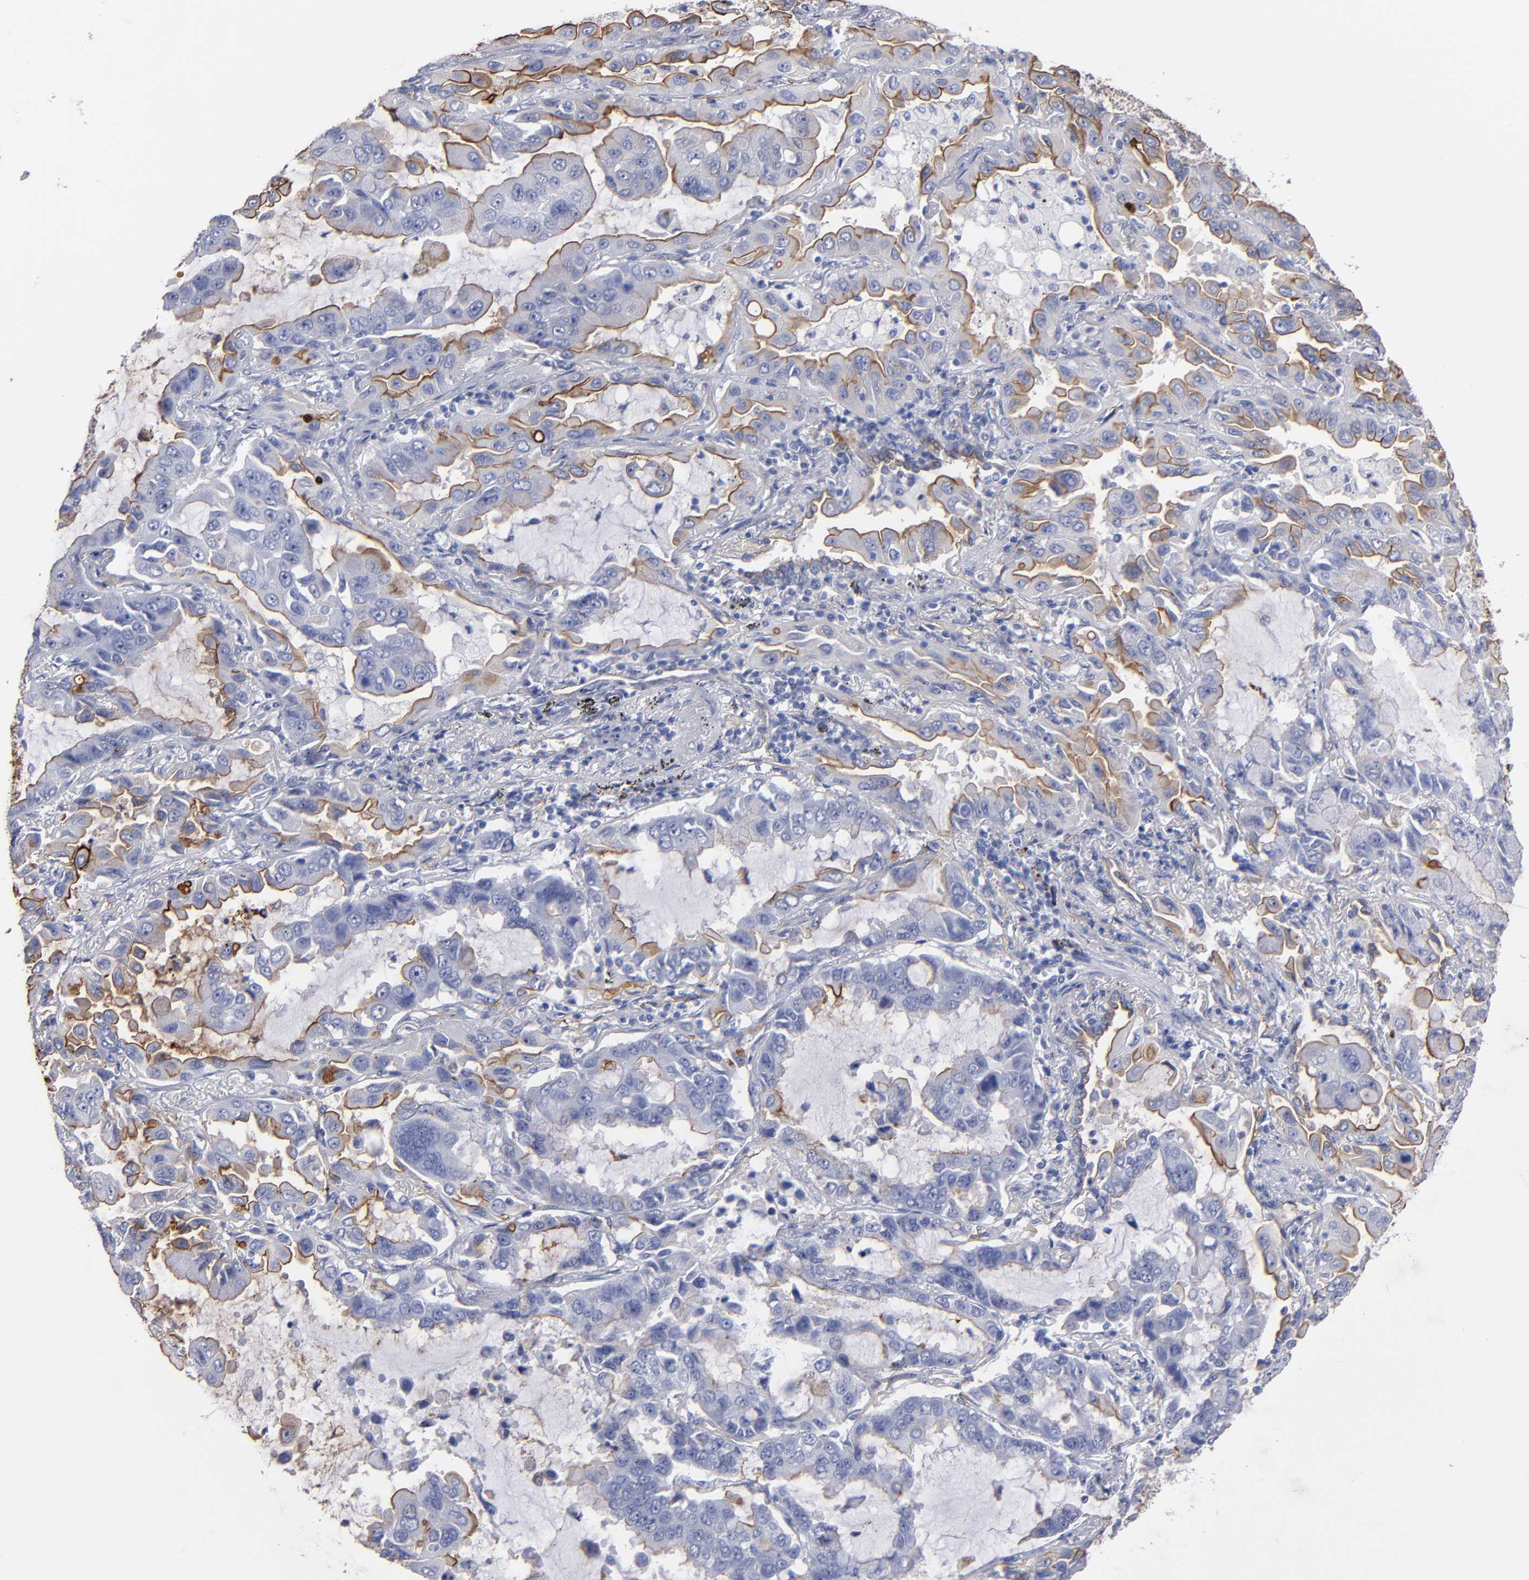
{"staining": {"intensity": "moderate", "quantity": "<25%", "location": "cytoplasmic/membranous"}, "tissue": "lung cancer", "cell_type": "Tumor cells", "image_type": "cancer", "snomed": [{"axis": "morphology", "description": "Adenocarcinoma, NOS"}, {"axis": "topography", "description": "Lung"}], "caption": "Immunohistochemistry of human adenocarcinoma (lung) demonstrates low levels of moderate cytoplasmic/membranous staining in about <25% of tumor cells.", "gene": "TM4SF1", "patient": {"sex": "male", "age": 64}}